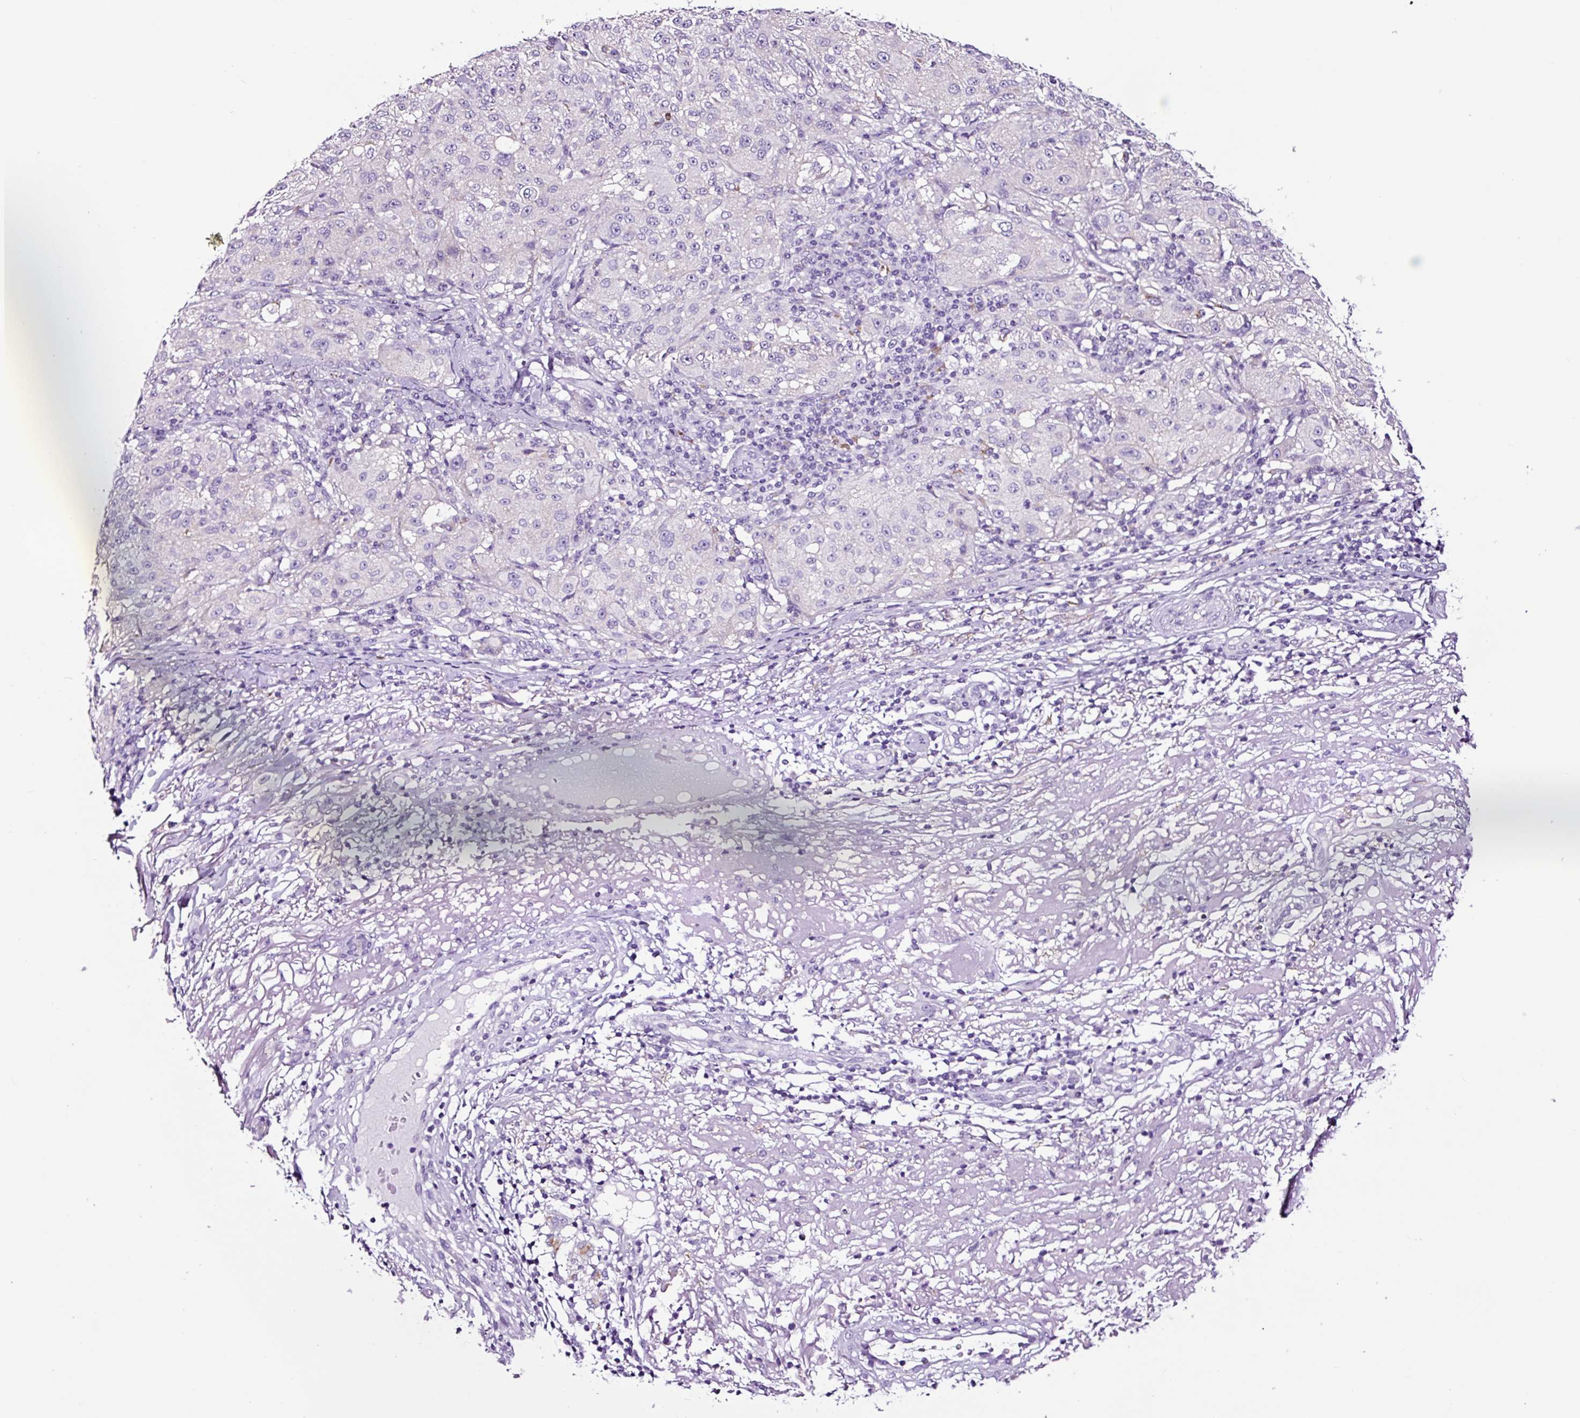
{"staining": {"intensity": "negative", "quantity": "none", "location": "none"}, "tissue": "melanoma", "cell_type": "Tumor cells", "image_type": "cancer", "snomed": [{"axis": "morphology", "description": "Necrosis, NOS"}, {"axis": "morphology", "description": "Malignant melanoma, NOS"}, {"axis": "topography", "description": "Skin"}], "caption": "The immunohistochemistry (IHC) photomicrograph has no significant expression in tumor cells of malignant melanoma tissue. (Brightfield microscopy of DAB (3,3'-diaminobenzidine) immunohistochemistry (IHC) at high magnification).", "gene": "FBXL7", "patient": {"sex": "female", "age": 87}}